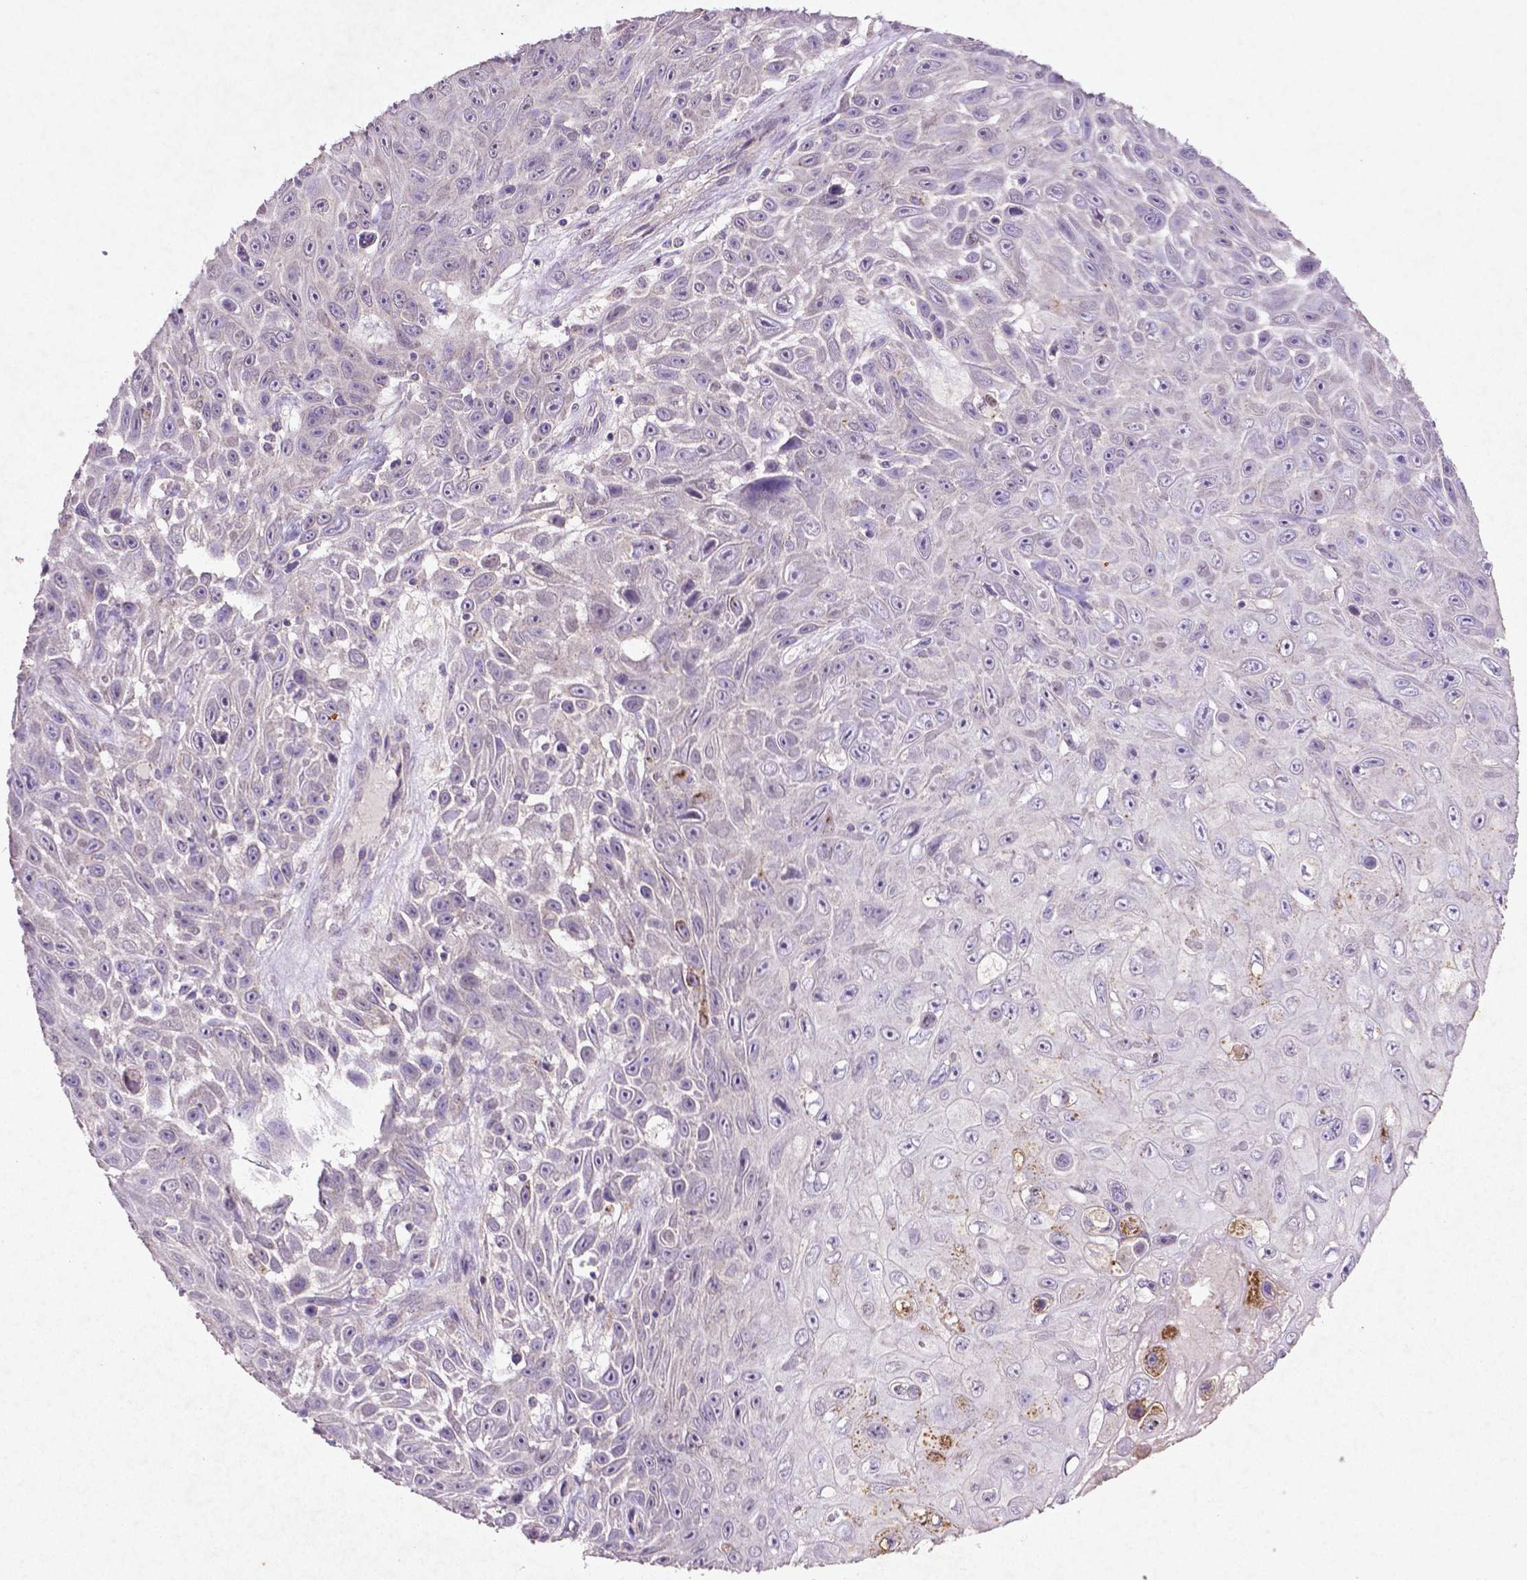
{"staining": {"intensity": "negative", "quantity": "none", "location": "none"}, "tissue": "skin cancer", "cell_type": "Tumor cells", "image_type": "cancer", "snomed": [{"axis": "morphology", "description": "Squamous cell carcinoma, NOS"}, {"axis": "topography", "description": "Skin"}], "caption": "The IHC photomicrograph has no significant positivity in tumor cells of skin squamous cell carcinoma tissue.", "gene": "MTOR", "patient": {"sex": "male", "age": 82}}